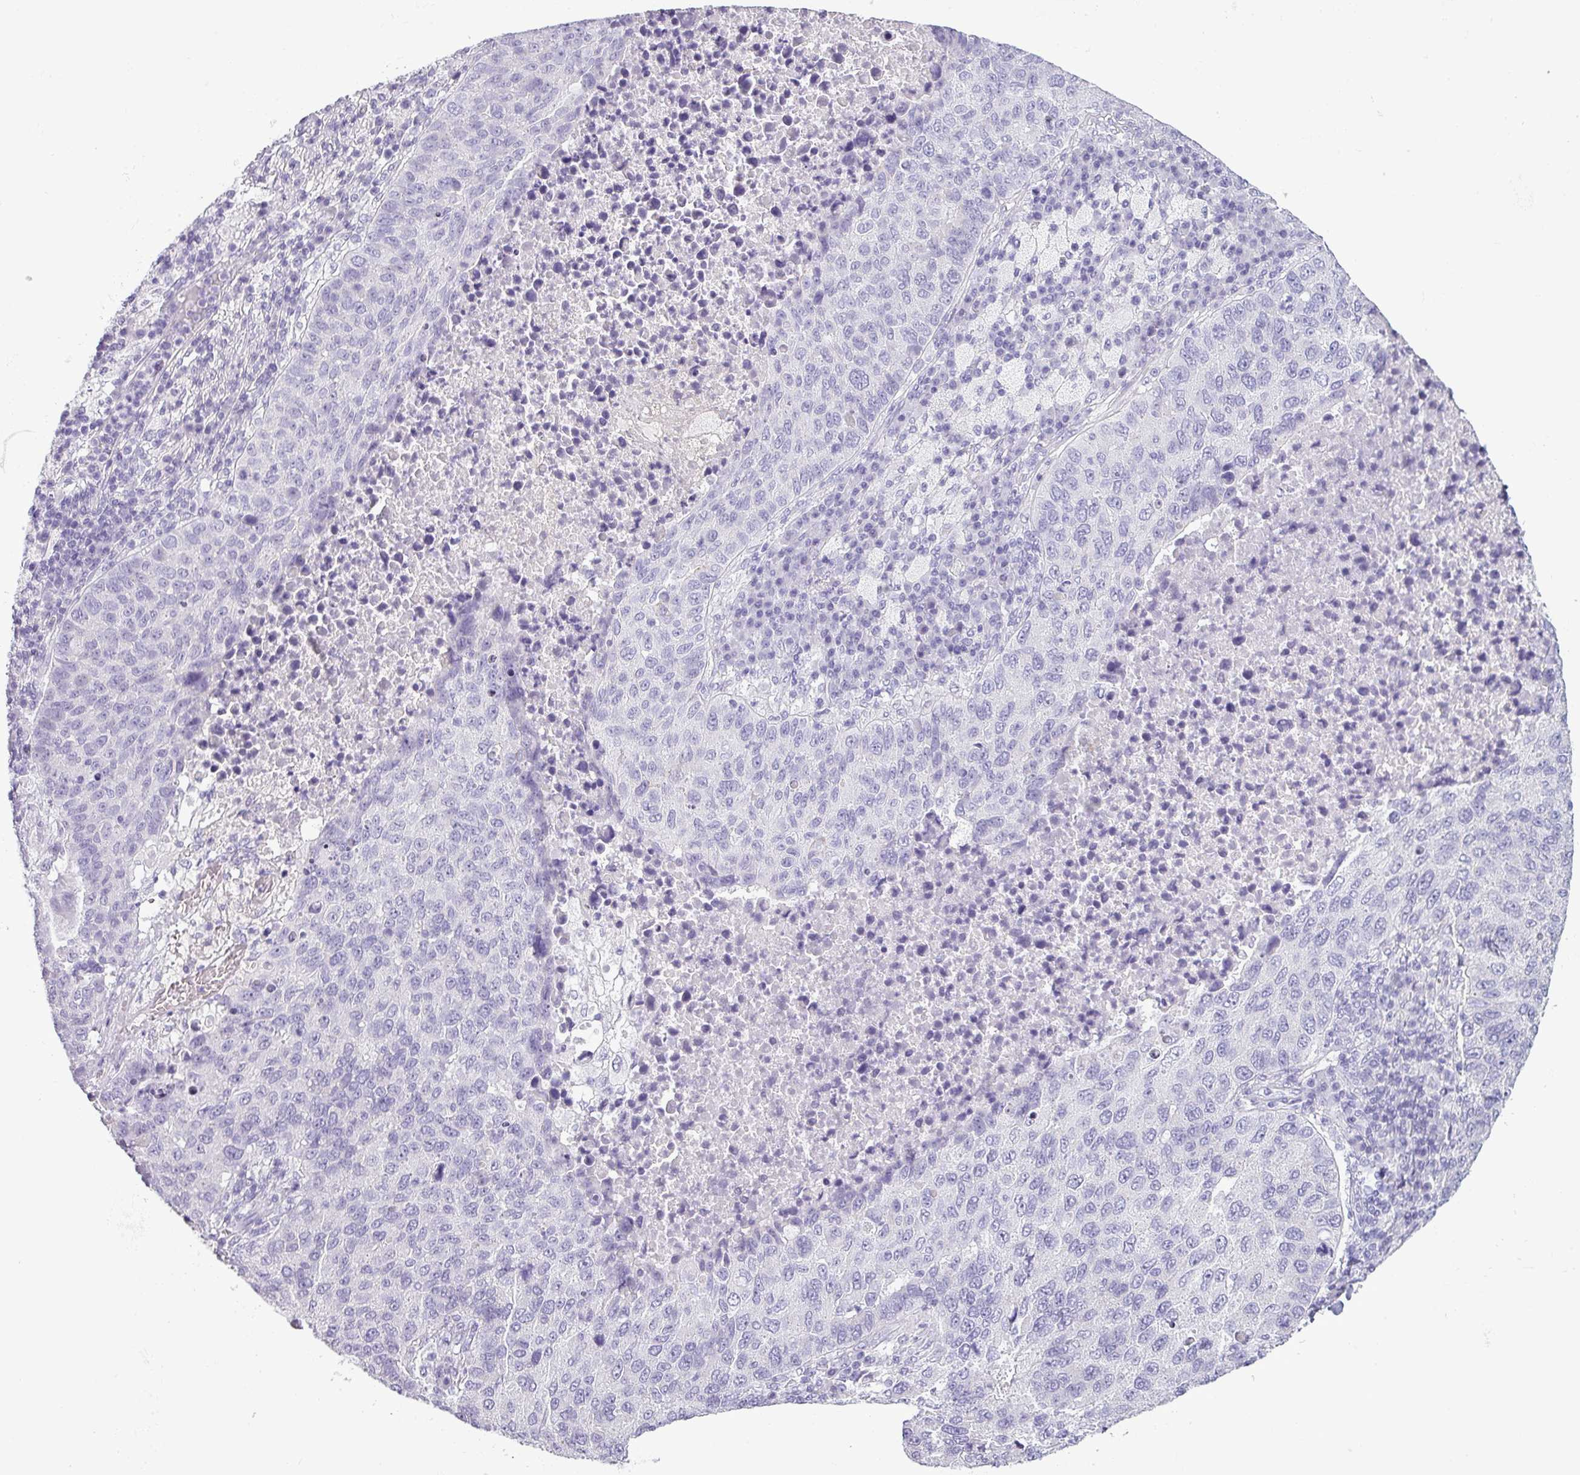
{"staining": {"intensity": "negative", "quantity": "none", "location": "none"}, "tissue": "lung cancer", "cell_type": "Tumor cells", "image_type": "cancer", "snomed": [{"axis": "morphology", "description": "Squamous cell carcinoma, NOS"}, {"axis": "topography", "description": "Lung"}], "caption": "Tumor cells are negative for protein expression in human lung cancer (squamous cell carcinoma).", "gene": "CDH16", "patient": {"sex": "male", "age": 73}}